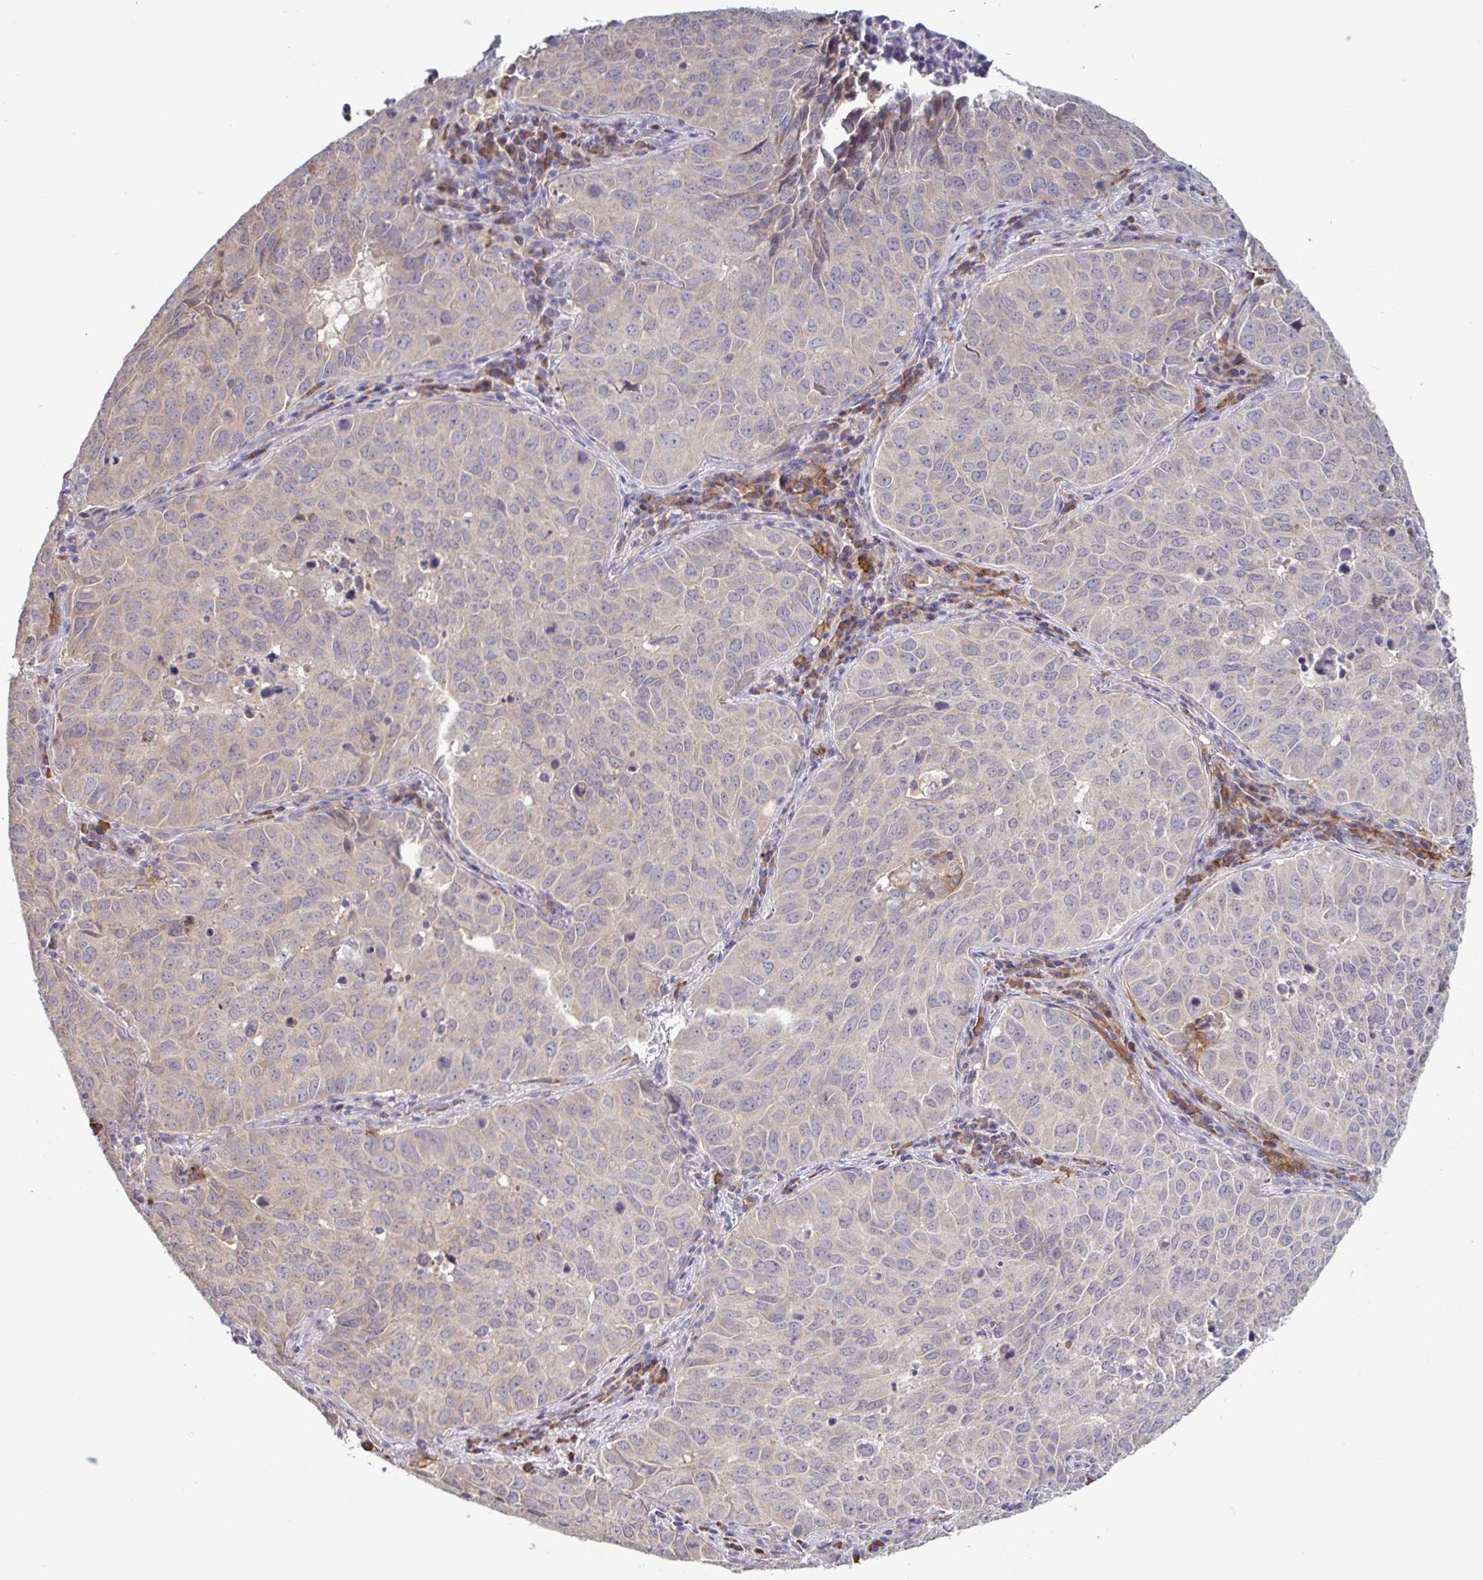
{"staining": {"intensity": "negative", "quantity": "none", "location": "none"}, "tissue": "lung cancer", "cell_type": "Tumor cells", "image_type": "cancer", "snomed": [{"axis": "morphology", "description": "Adenocarcinoma, NOS"}, {"axis": "topography", "description": "Lung"}], "caption": "High magnification brightfield microscopy of adenocarcinoma (lung) stained with DAB (brown) and counterstained with hematoxylin (blue): tumor cells show no significant positivity.", "gene": "CD1E", "patient": {"sex": "female", "age": 50}}